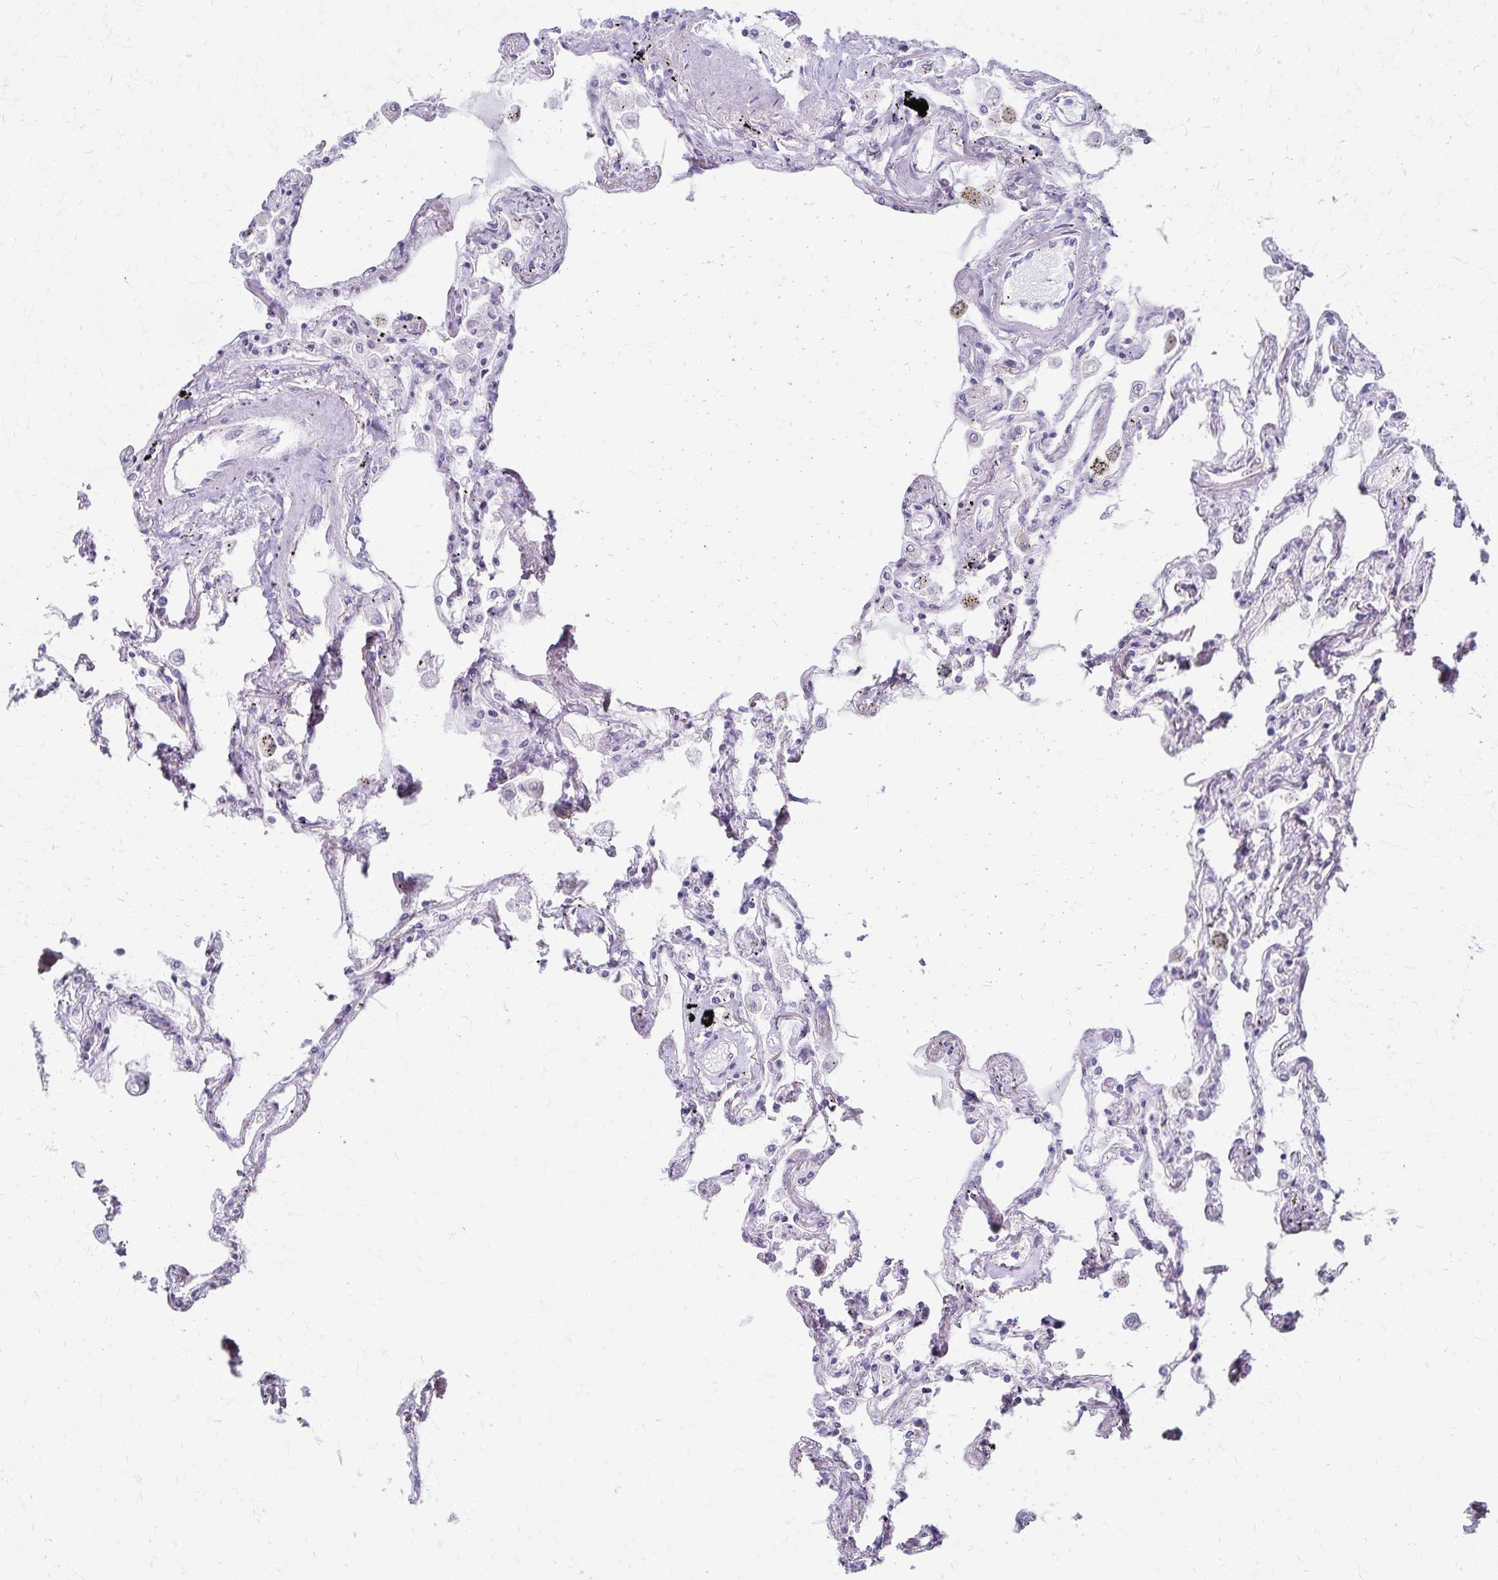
{"staining": {"intensity": "negative", "quantity": "none", "location": "none"}, "tissue": "lung", "cell_type": "Alveolar cells", "image_type": "normal", "snomed": [{"axis": "morphology", "description": "Normal tissue, NOS"}, {"axis": "morphology", "description": "Adenocarcinoma, NOS"}, {"axis": "topography", "description": "Cartilage tissue"}, {"axis": "topography", "description": "Lung"}], "caption": "Immunohistochemistry micrograph of normal human lung stained for a protein (brown), which exhibits no staining in alveolar cells. (DAB immunohistochemistry (IHC) visualized using brightfield microscopy, high magnification).", "gene": "KISS1", "patient": {"sex": "female", "age": 67}}